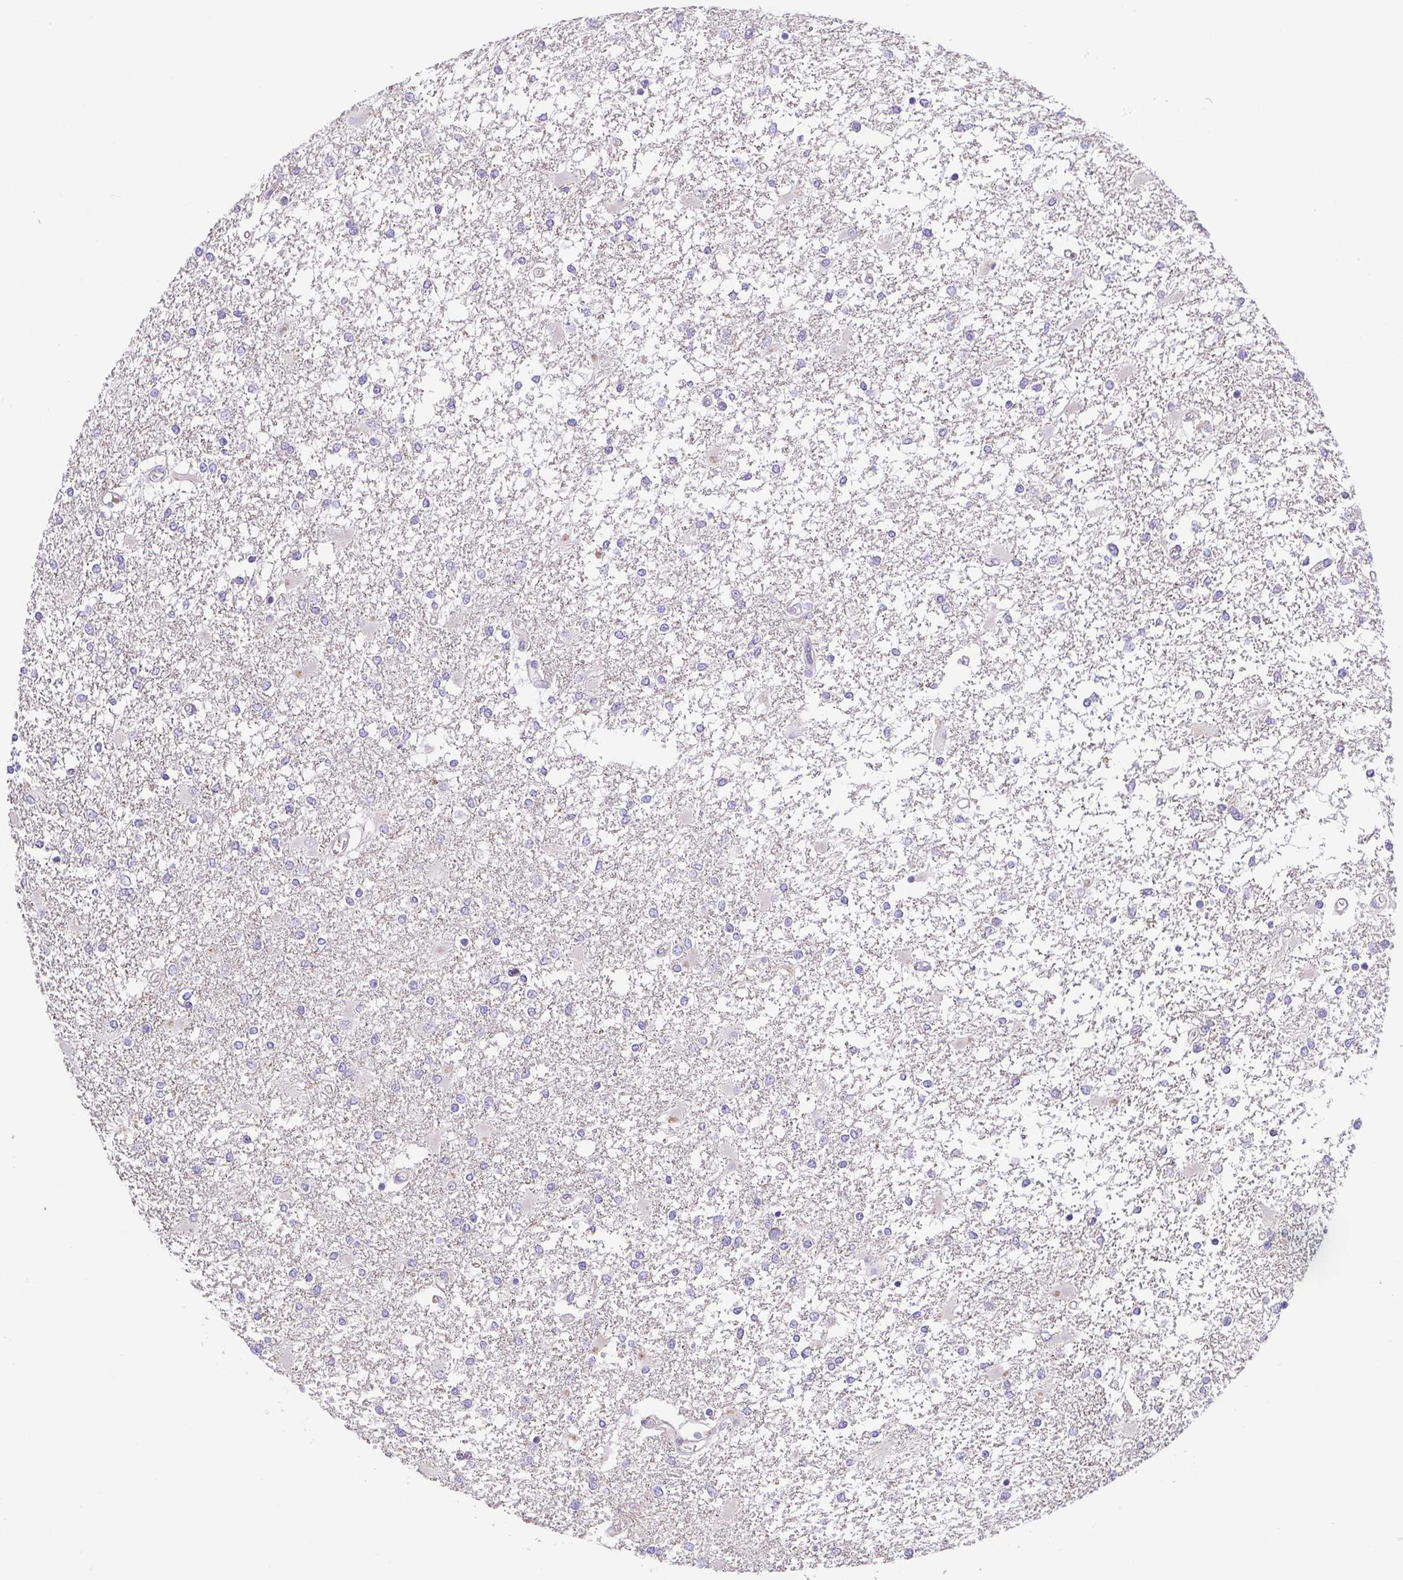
{"staining": {"intensity": "negative", "quantity": "none", "location": "none"}, "tissue": "glioma", "cell_type": "Tumor cells", "image_type": "cancer", "snomed": [{"axis": "morphology", "description": "Glioma, malignant, High grade"}, {"axis": "topography", "description": "Cerebral cortex"}], "caption": "Glioma was stained to show a protein in brown. There is no significant expression in tumor cells. (Immunohistochemistry (ihc), brightfield microscopy, high magnification).", "gene": "SLC13A1", "patient": {"sex": "male", "age": 79}}